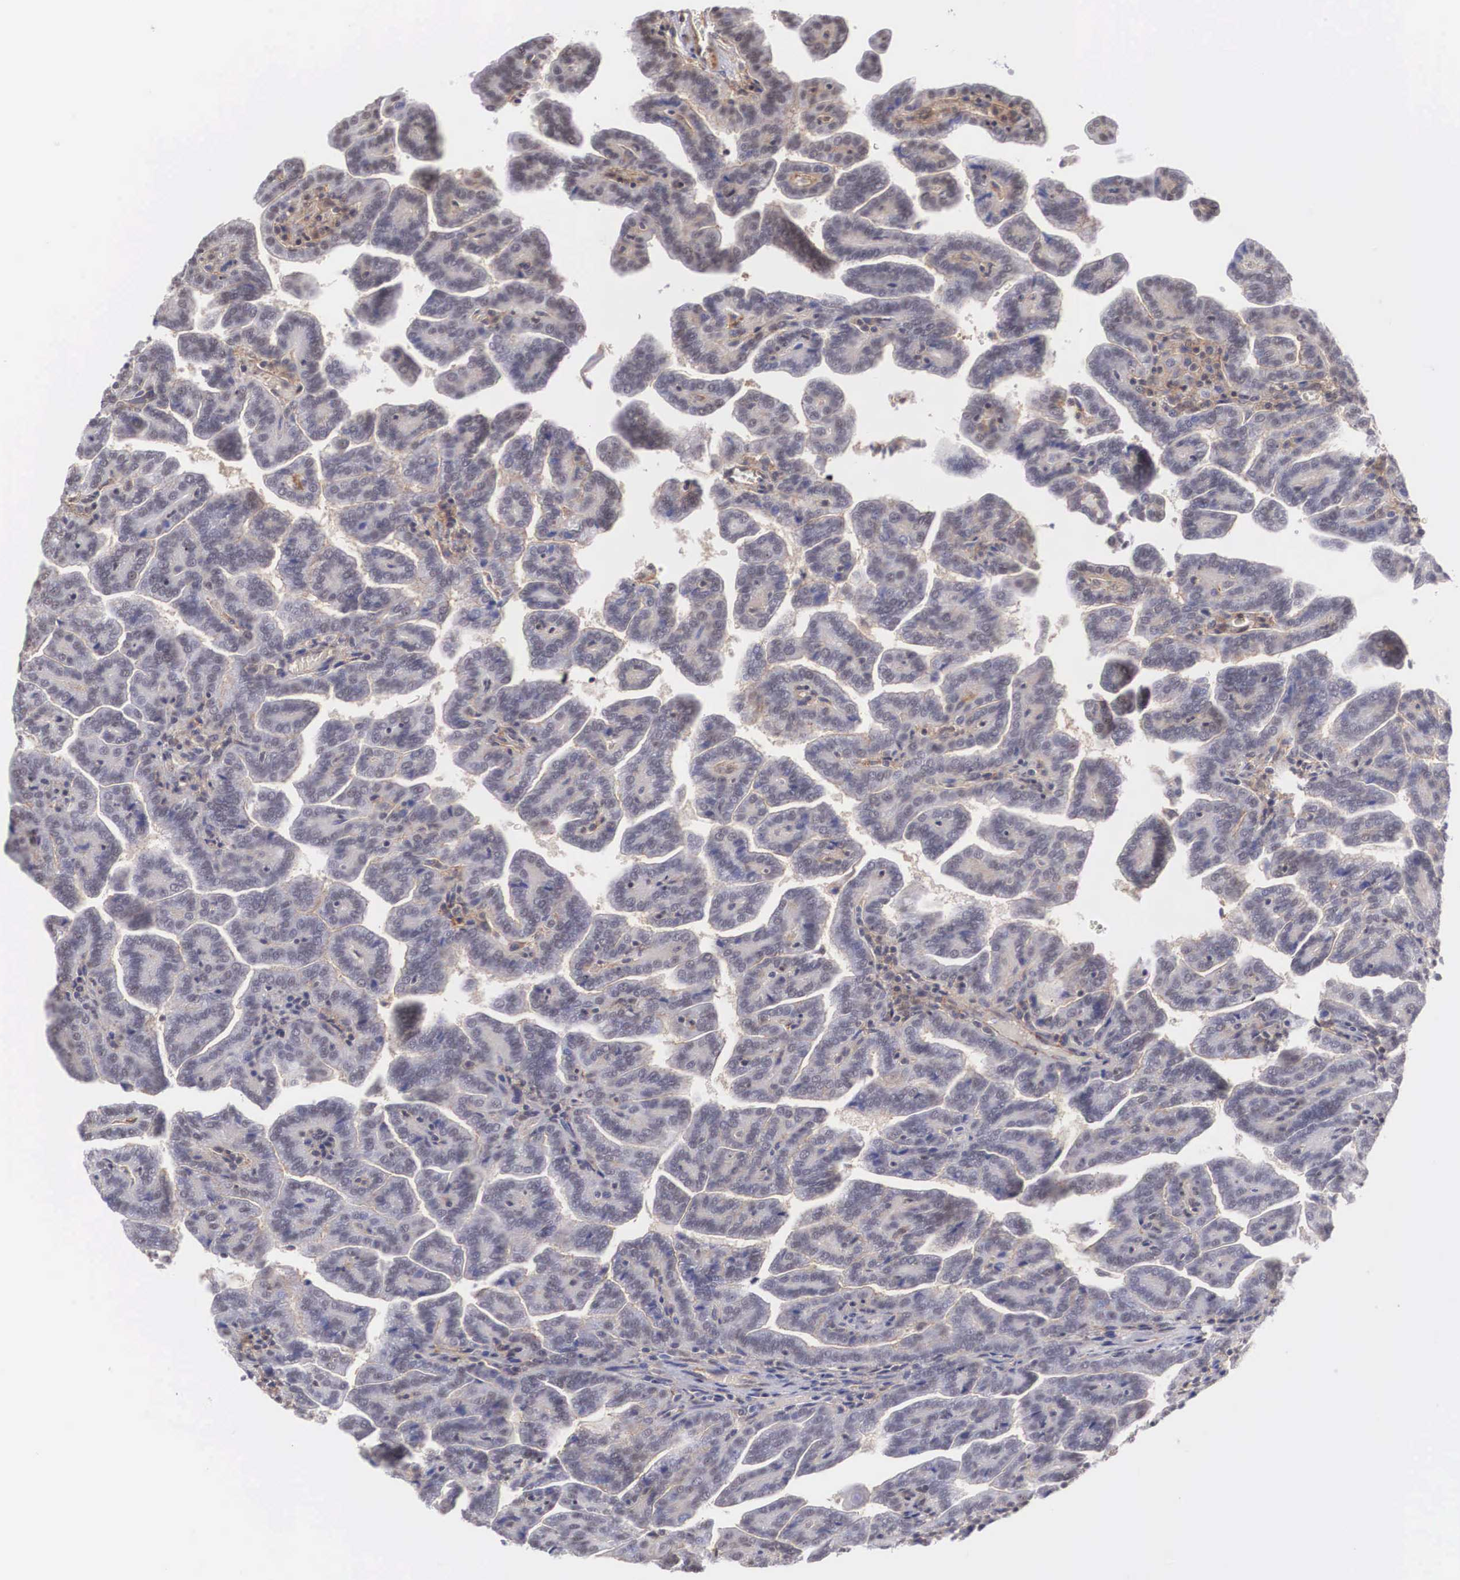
{"staining": {"intensity": "weak", "quantity": "<25%", "location": "cytoplasmic/membranous"}, "tissue": "renal cancer", "cell_type": "Tumor cells", "image_type": "cancer", "snomed": [{"axis": "morphology", "description": "Adenocarcinoma, NOS"}, {"axis": "topography", "description": "Kidney"}], "caption": "Immunohistochemistry of human renal cancer shows no positivity in tumor cells. (DAB (3,3'-diaminobenzidine) IHC with hematoxylin counter stain).", "gene": "NR4A2", "patient": {"sex": "male", "age": 61}}